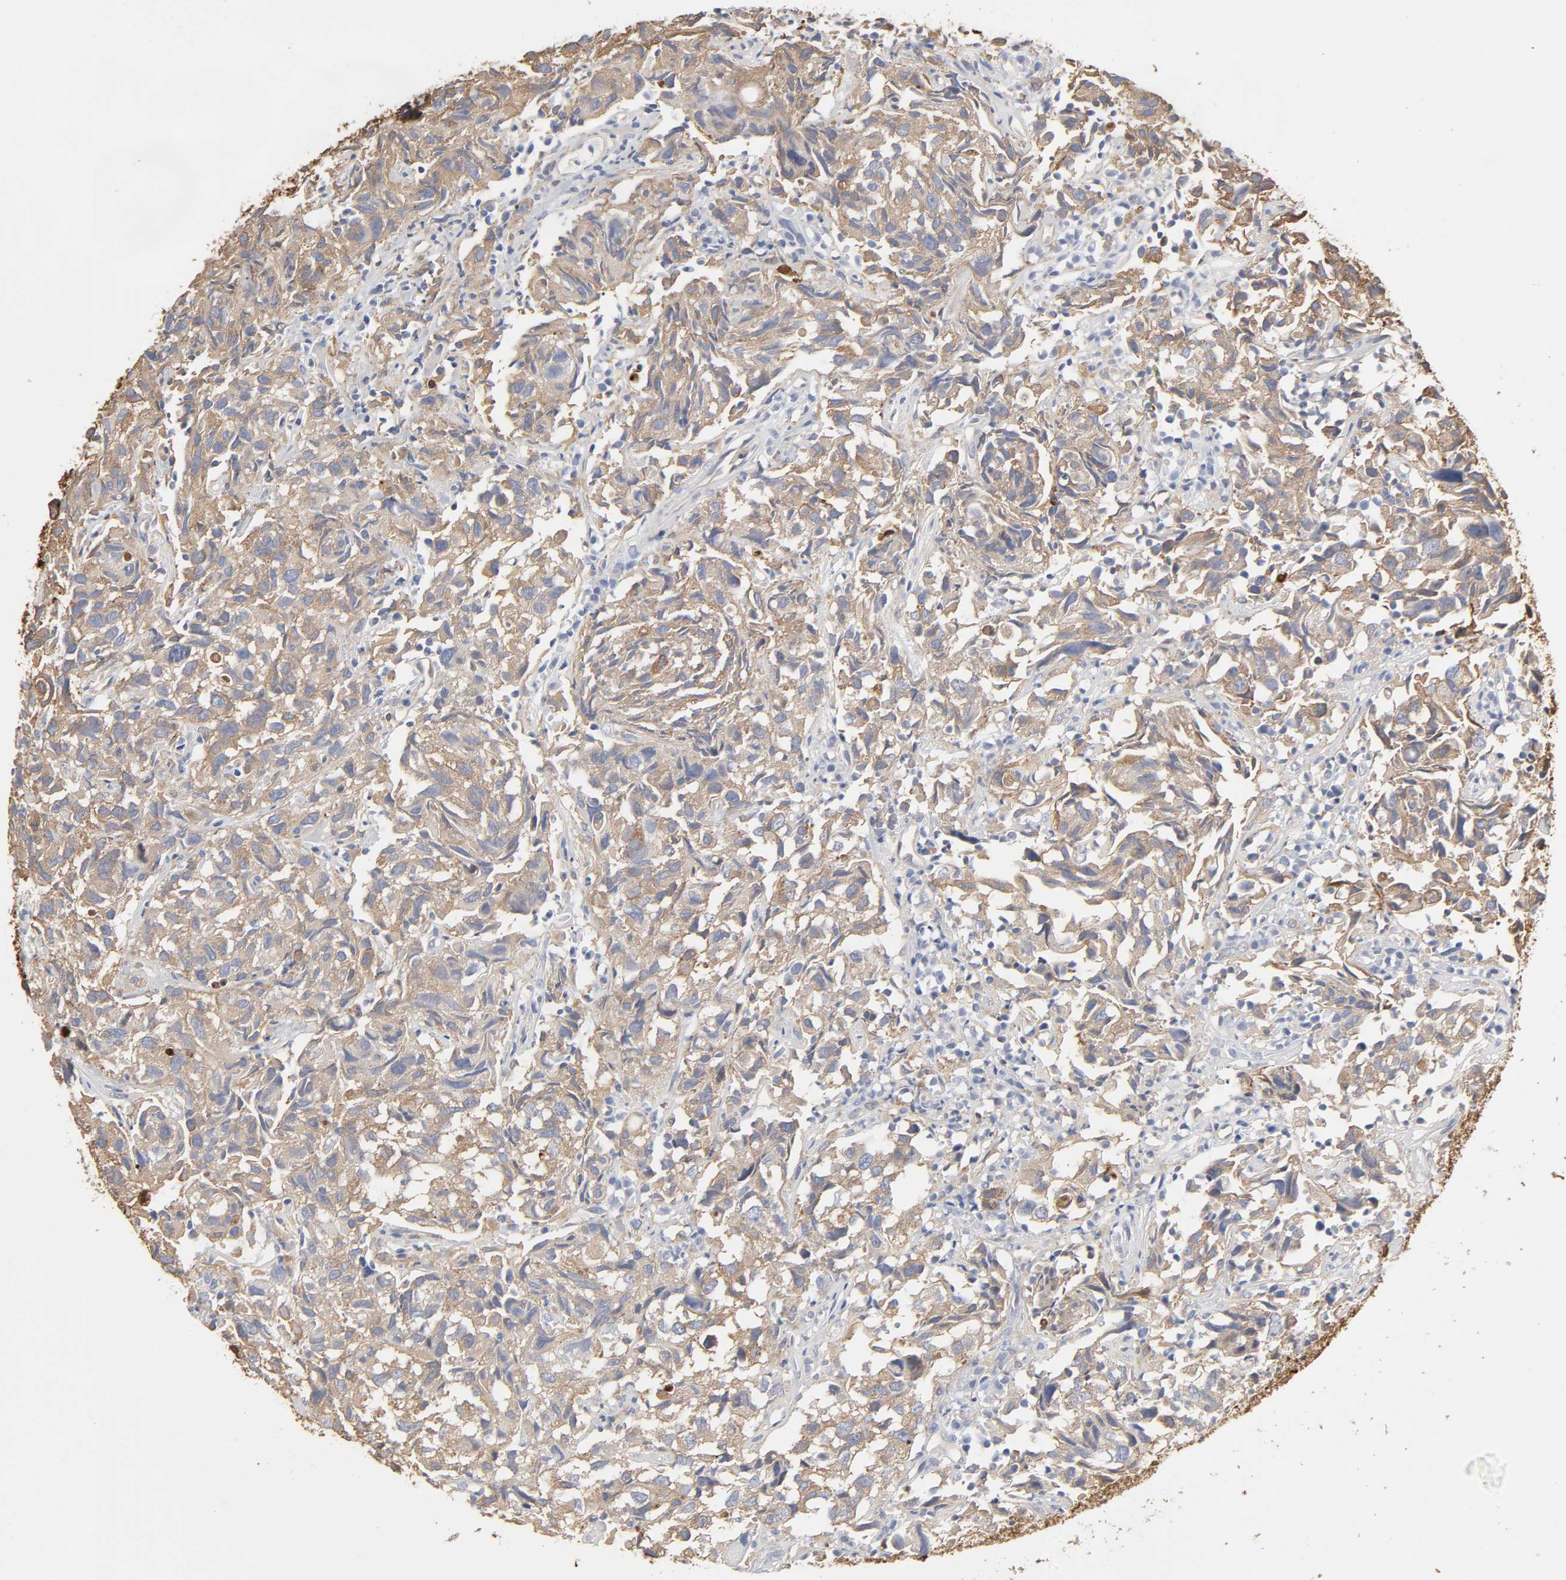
{"staining": {"intensity": "moderate", "quantity": ">75%", "location": "cytoplasmic/membranous"}, "tissue": "urothelial cancer", "cell_type": "Tumor cells", "image_type": "cancer", "snomed": [{"axis": "morphology", "description": "Urothelial carcinoma, High grade"}, {"axis": "topography", "description": "Urinary bladder"}], "caption": "Immunohistochemistry (DAB (3,3'-diaminobenzidine)) staining of urothelial cancer exhibits moderate cytoplasmic/membranous protein staining in about >75% of tumor cells. (brown staining indicates protein expression, while blue staining denotes nuclei).", "gene": "ANXA2", "patient": {"sex": "female", "age": 75}}